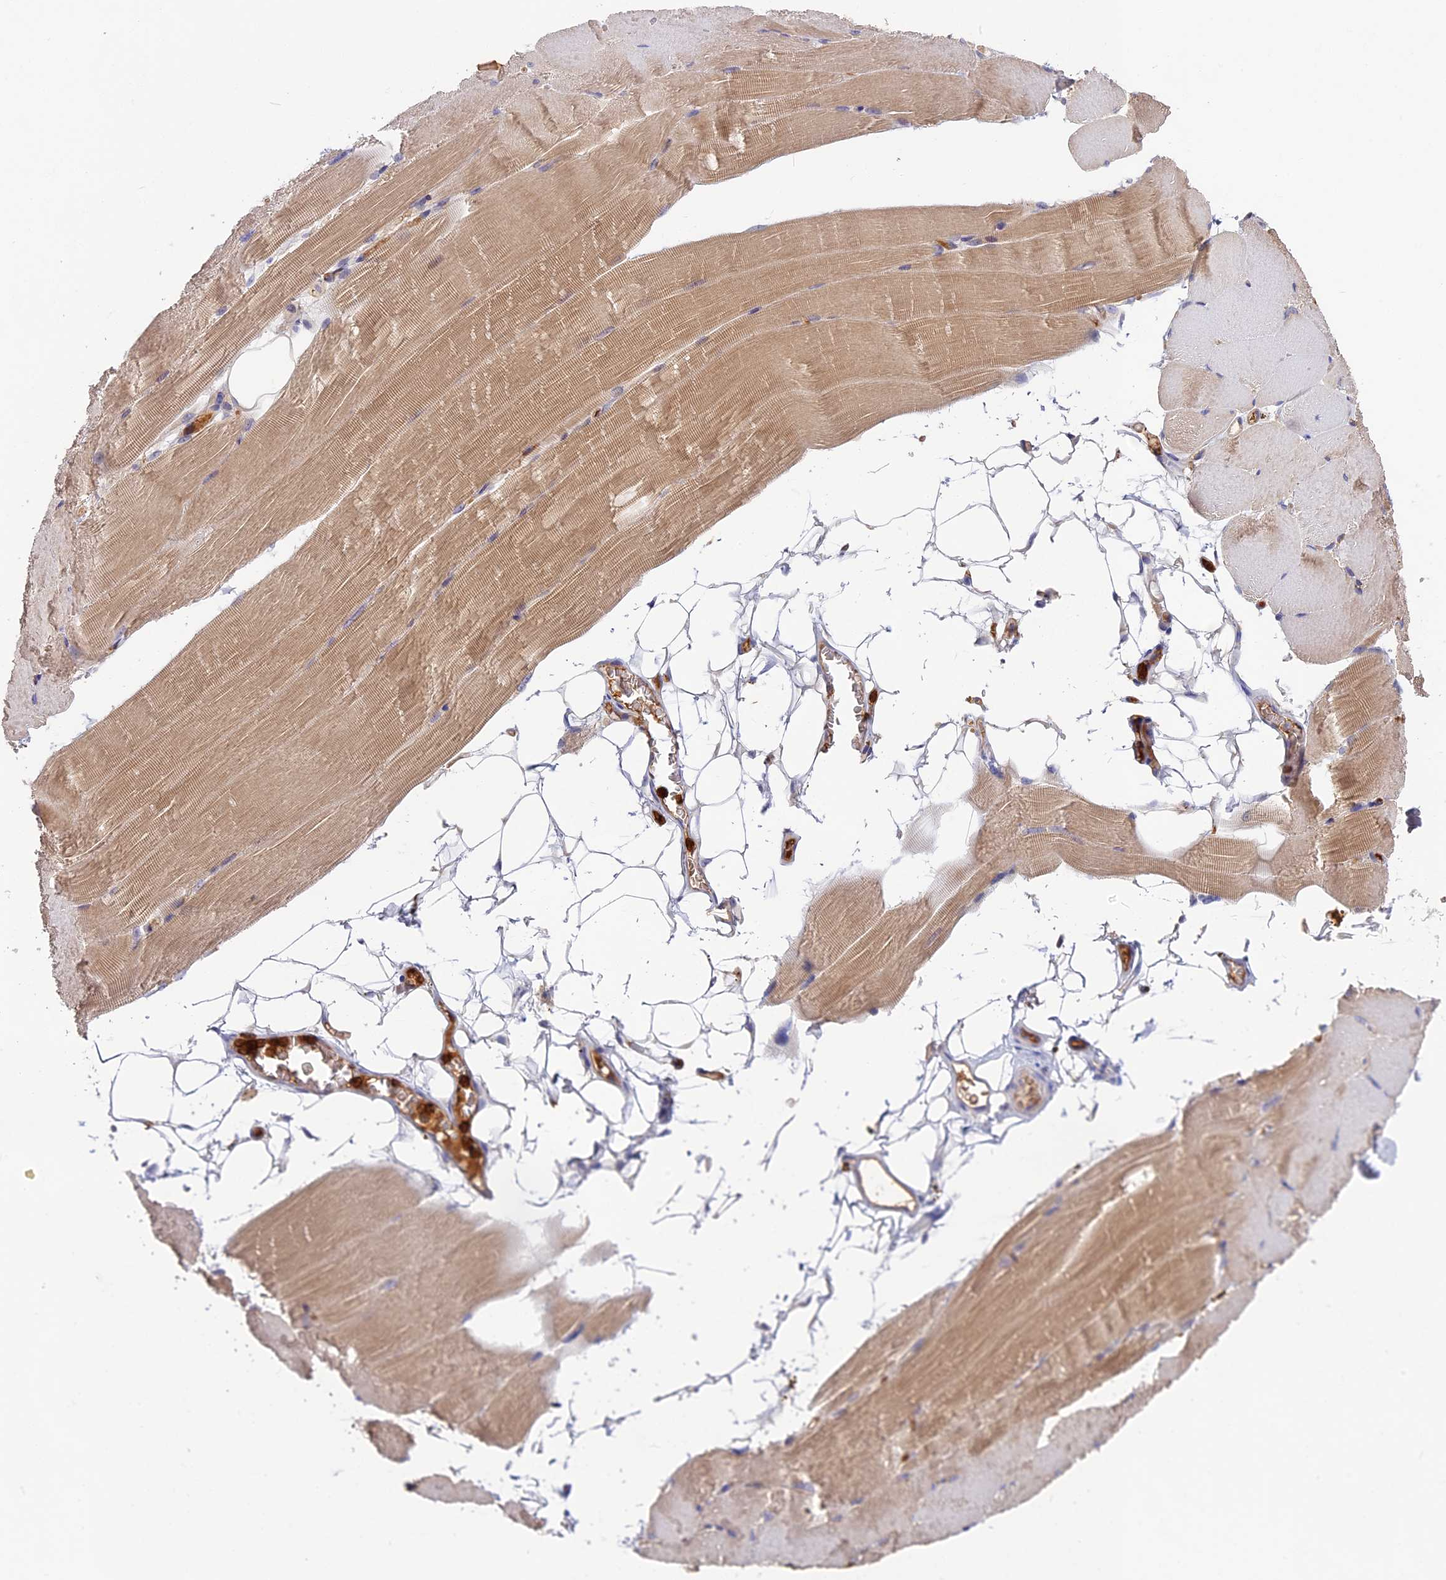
{"staining": {"intensity": "moderate", "quantity": "25%-75%", "location": "cytoplasmic/membranous"}, "tissue": "skeletal muscle", "cell_type": "Myocytes", "image_type": "normal", "snomed": [{"axis": "morphology", "description": "Normal tissue, NOS"}, {"axis": "topography", "description": "Skeletal muscle"}, {"axis": "topography", "description": "Parathyroid gland"}], "caption": "Immunohistochemistry (IHC) of unremarkable human skeletal muscle displays medium levels of moderate cytoplasmic/membranous staining in approximately 25%-75% of myocytes.", "gene": "ADGRD1", "patient": {"sex": "female", "age": 37}}